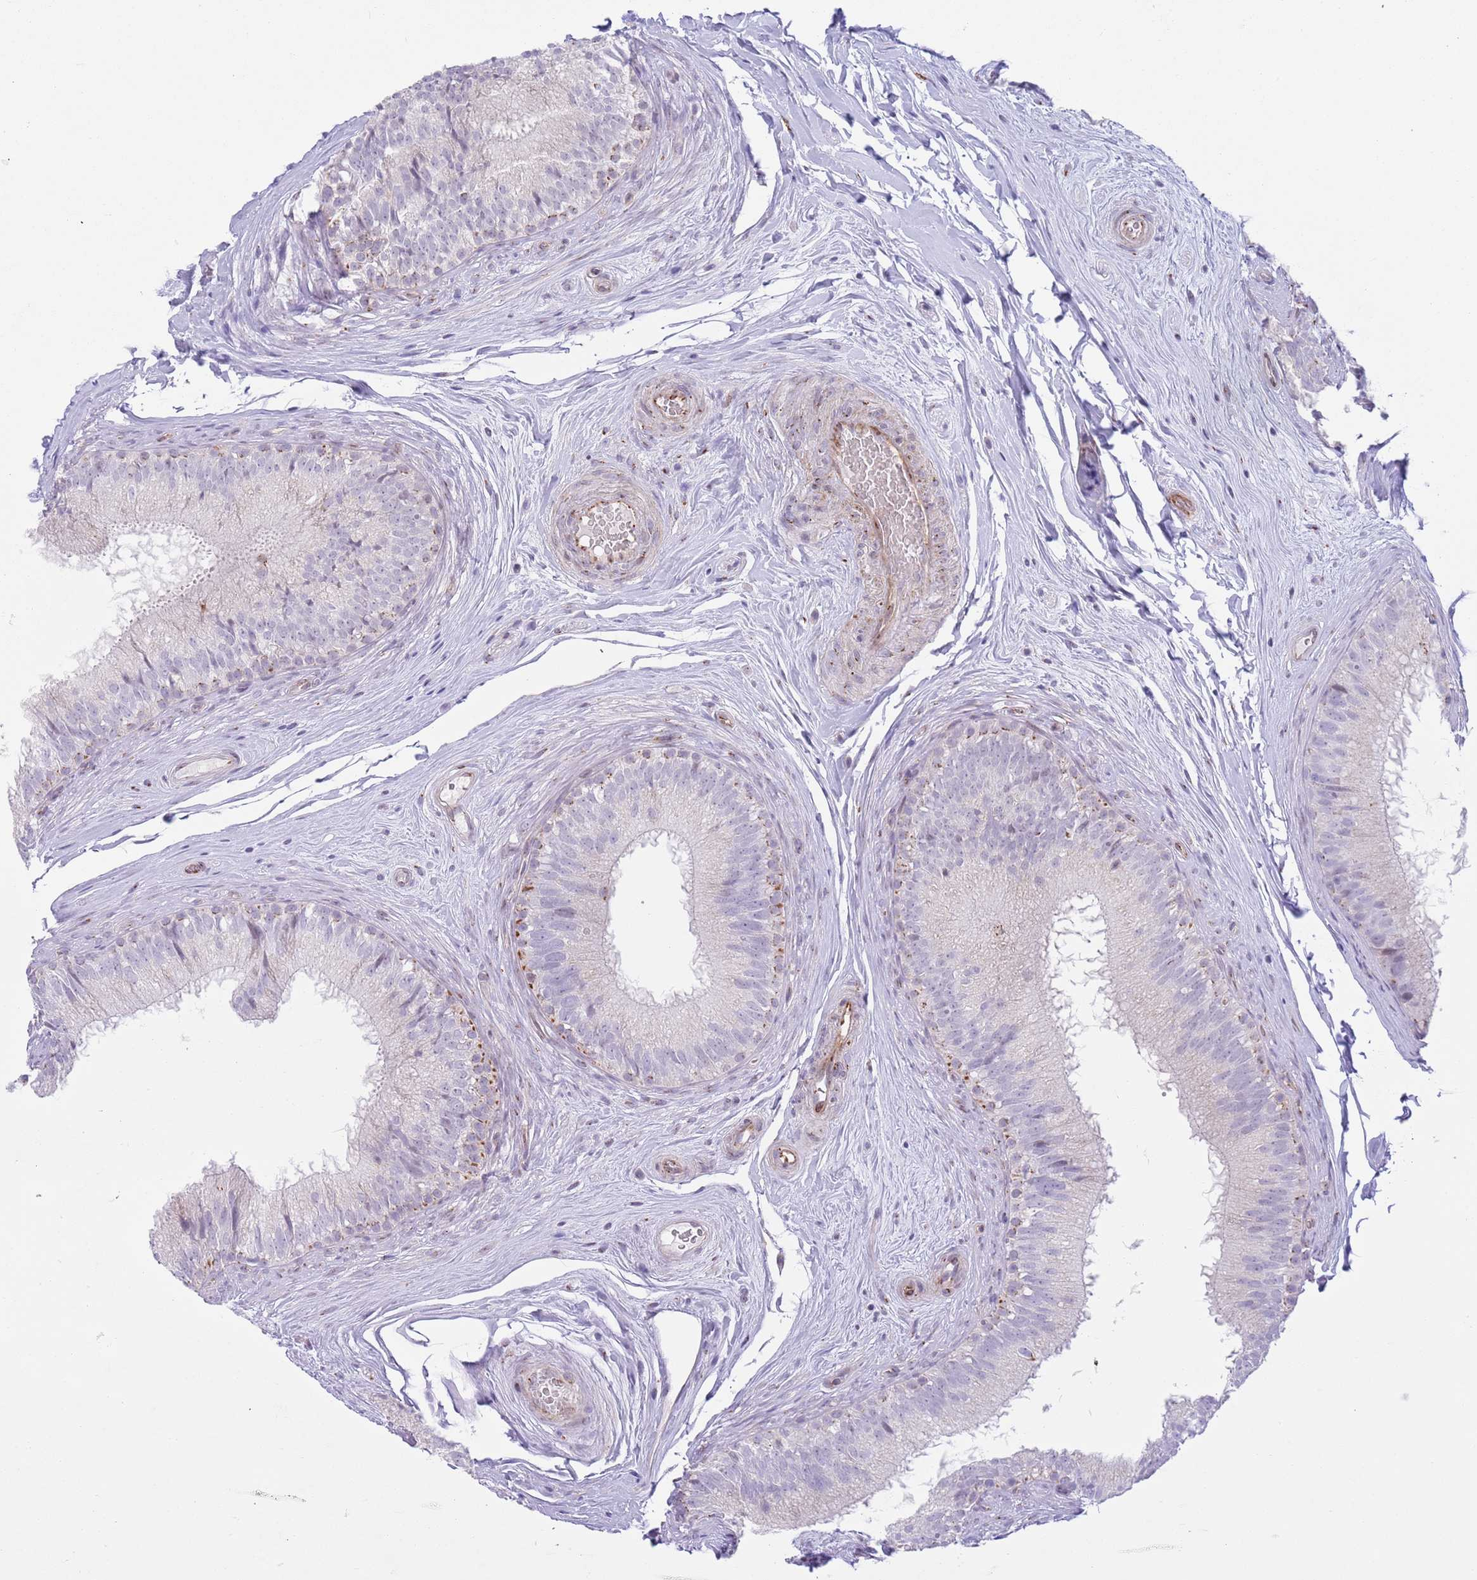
{"staining": {"intensity": "moderate", "quantity": "<25%", "location": "cytoplasmic/membranous"}, "tissue": "epididymis", "cell_type": "Glandular cells", "image_type": "normal", "snomed": [{"axis": "morphology", "description": "Normal tissue, NOS"}, {"axis": "topography", "description": "Epididymis"}], "caption": "A photomicrograph of human epididymis stained for a protein demonstrates moderate cytoplasmic/membranous brown staining in glandular cells. (DAB = brown stain, brightfield microscopy at high magnification).", "gene": "C20orf96", "patient": {"sex": "male", "age": 34}}